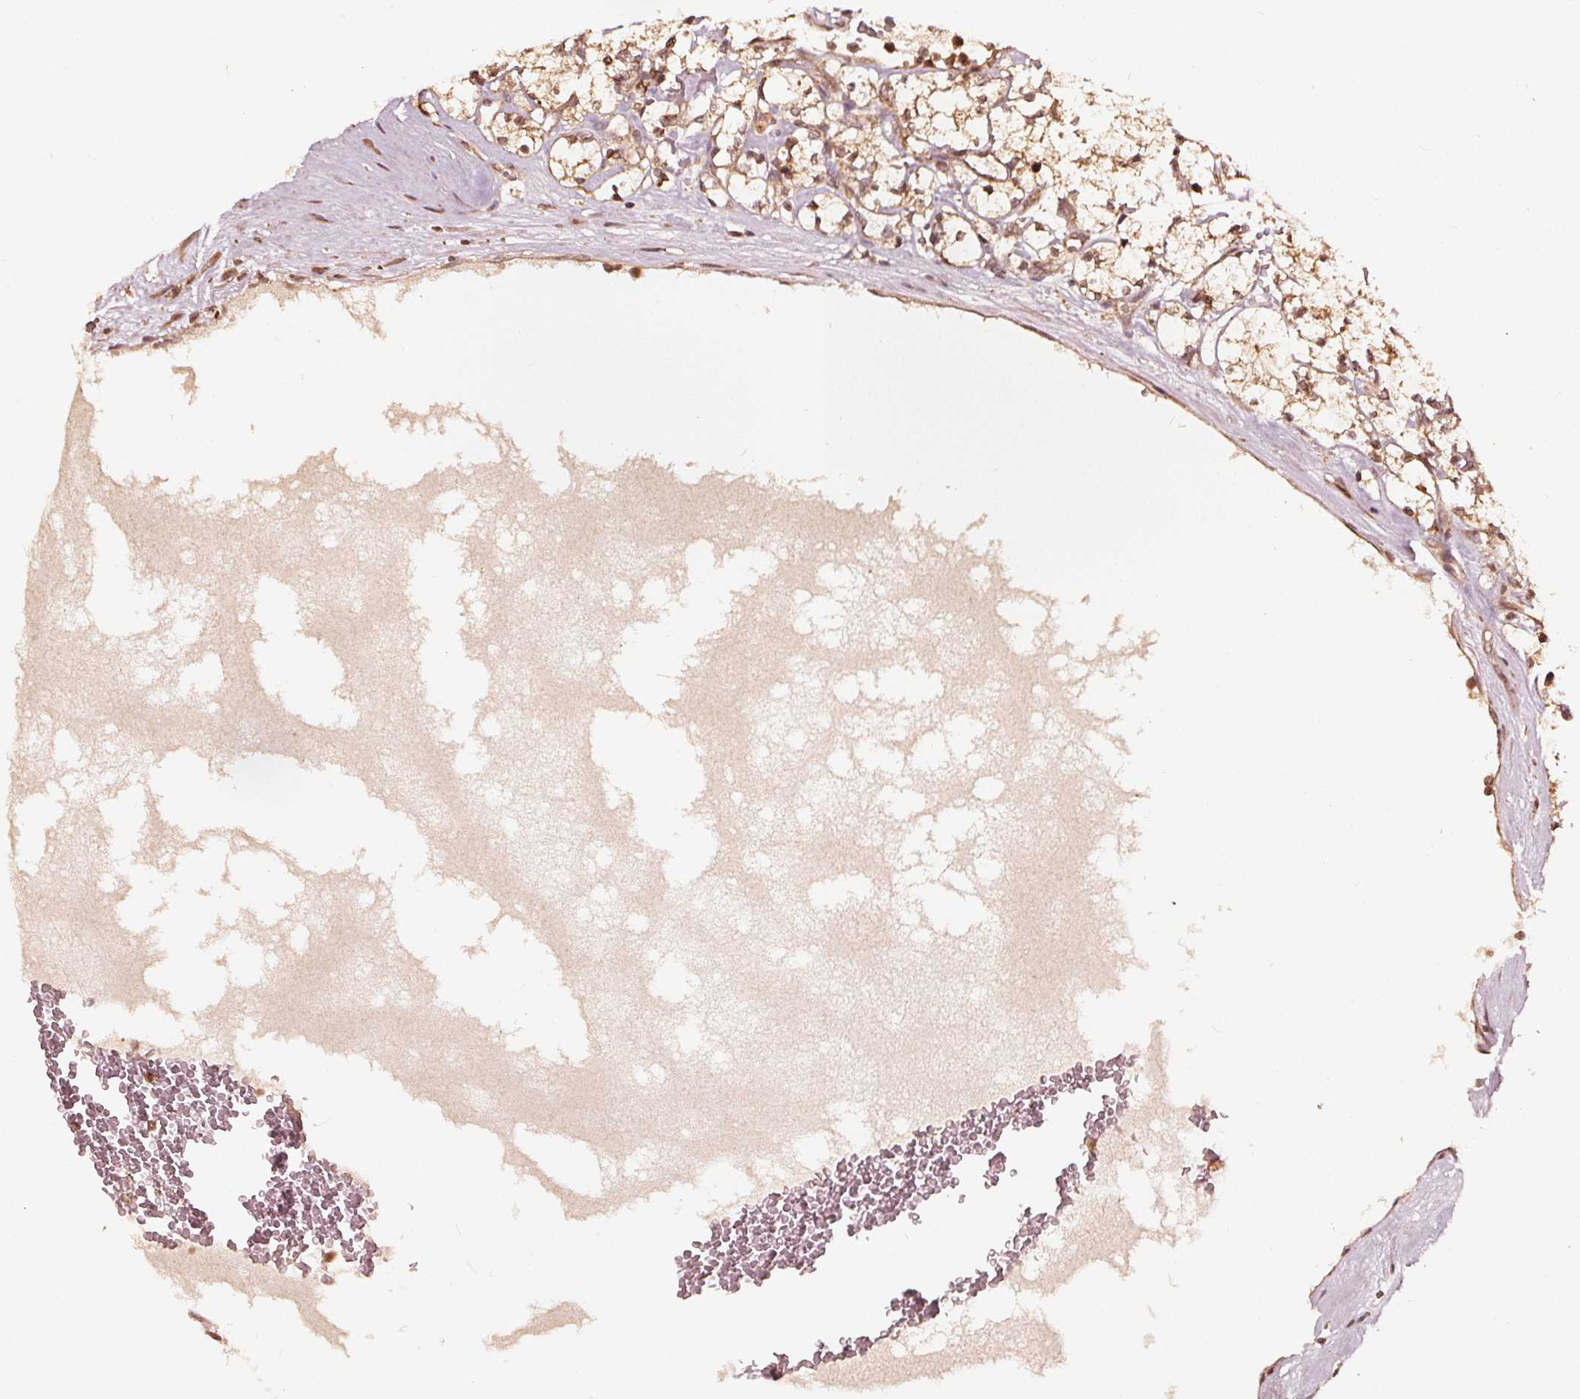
{"staining": {"intensity": "moderate", "quantity": ">75%", "location": "cytoplasmic/membranous,nuclear"}, "tissue": "renal cancer", "cell_type": "Tumor cells", "image_type": "cancer", "snomed": [{"axis": "morphology", "description": "Adenocarcinoma, NOS"}, {"axis": "topography", "description": "Kidney"}], "caption": "Immunohistochemical staining of adenocarcinoma (renal) demonstrates medium levels of moderate cytoplasmic/membranous and nuclear positivity in approximately >75% of tumor cells.", "gene": "NPC1", "patient": {"sex": "female", "age": 69}}